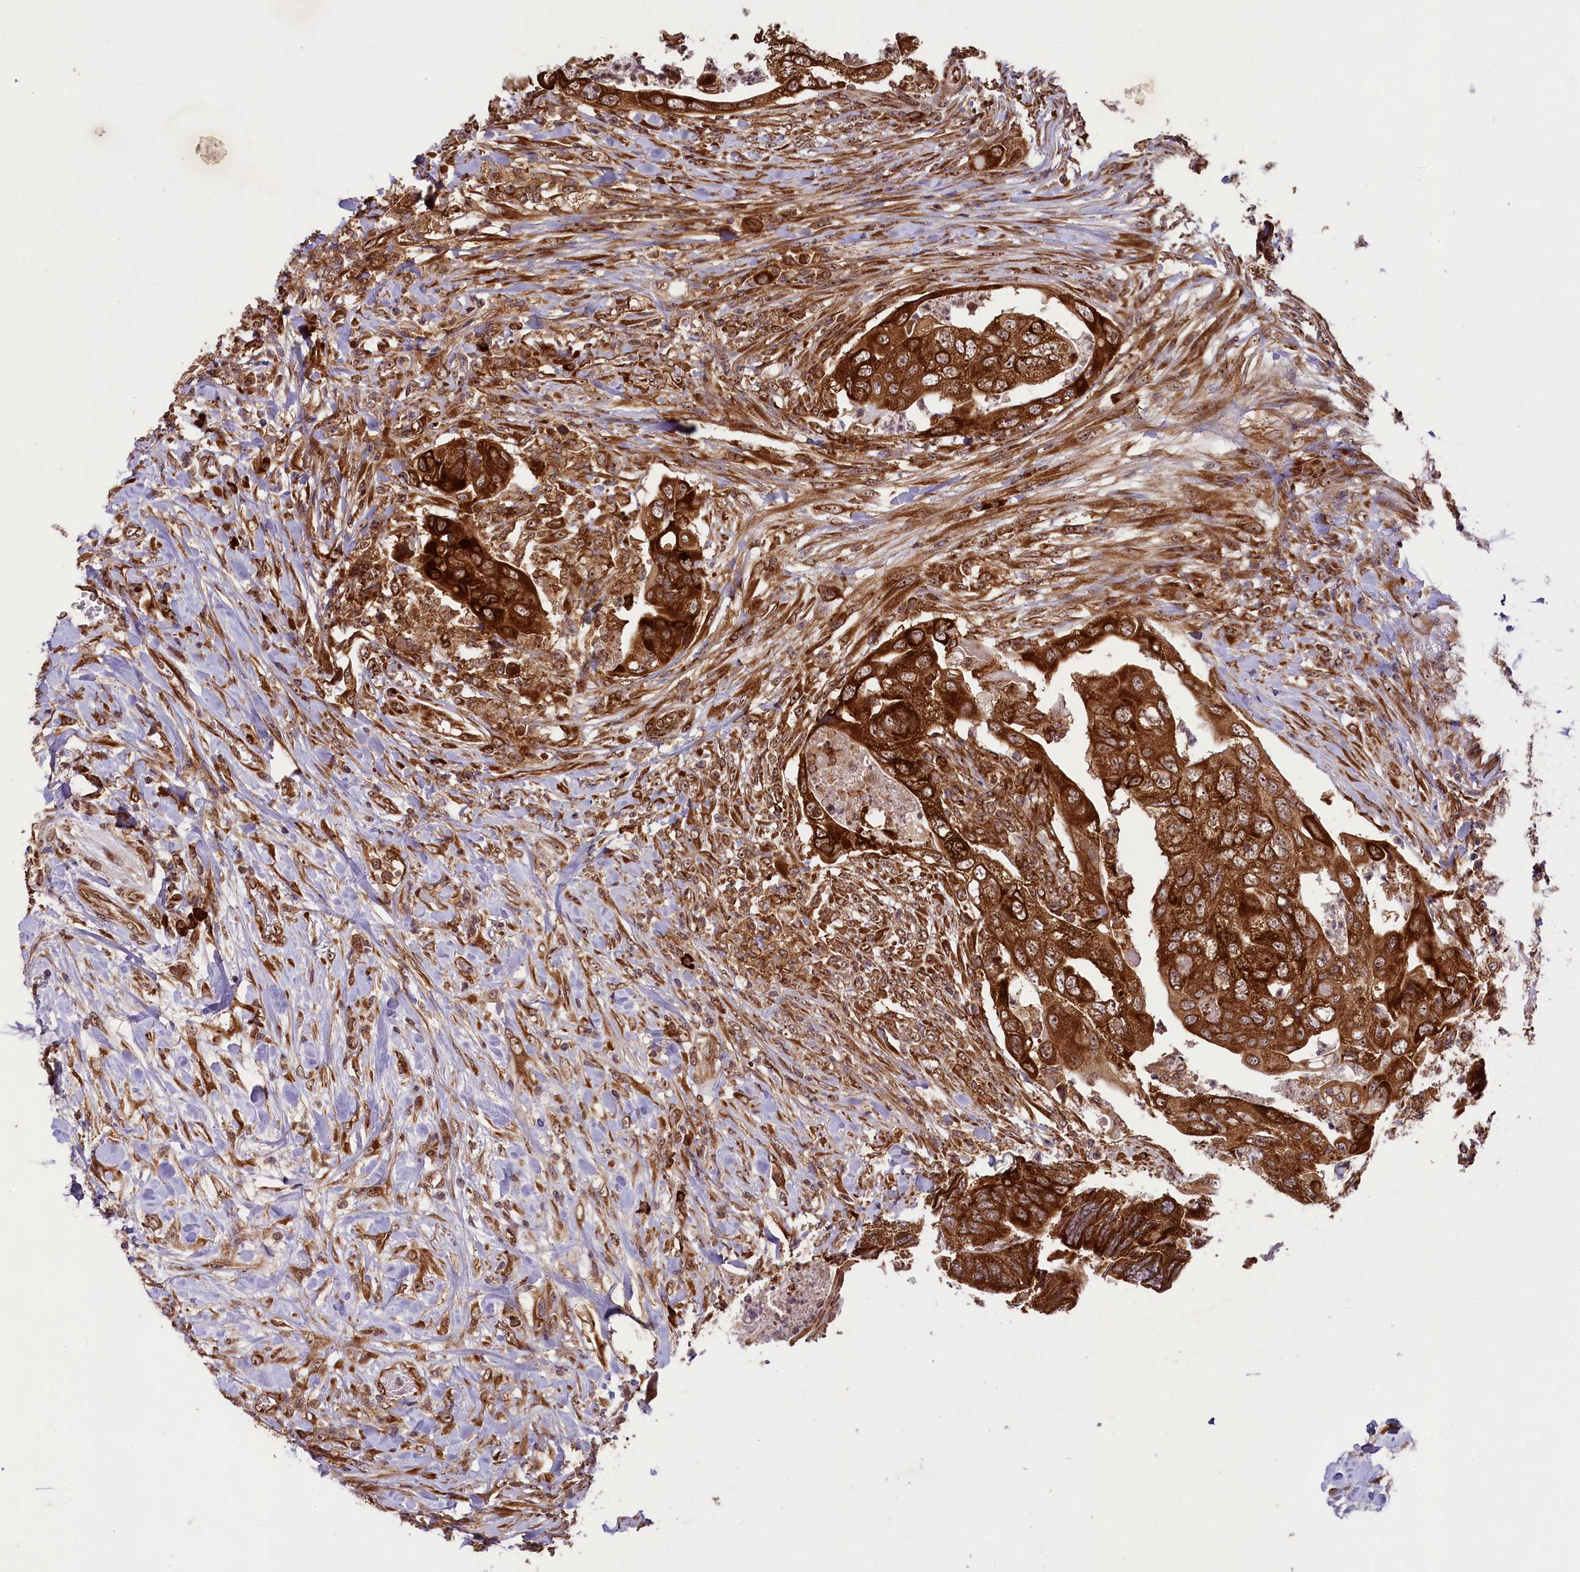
{"staining": {"intensity": "strong", "quantity": ">75%", "location": "cytoplasmic/membranous"}, "tissue": "colorectal cancer", "cell_type": "Tumor cells", "image_type": "cancer", "snomed": [{"axis": "morphology", "description": "Adenocarcinoma, NOS"}, {"axis": "topography", "description": "Rectum"}], "caption": "Protein staining shows strong cytoplasmic/membranous staining in about >75% of tumor cells in colorectal adenocarcinoma. (Brightfield microscopy of DAB IHC at high magnification).", "gene": "LARP4", "patient": {"sex": "male", "age": 63}}